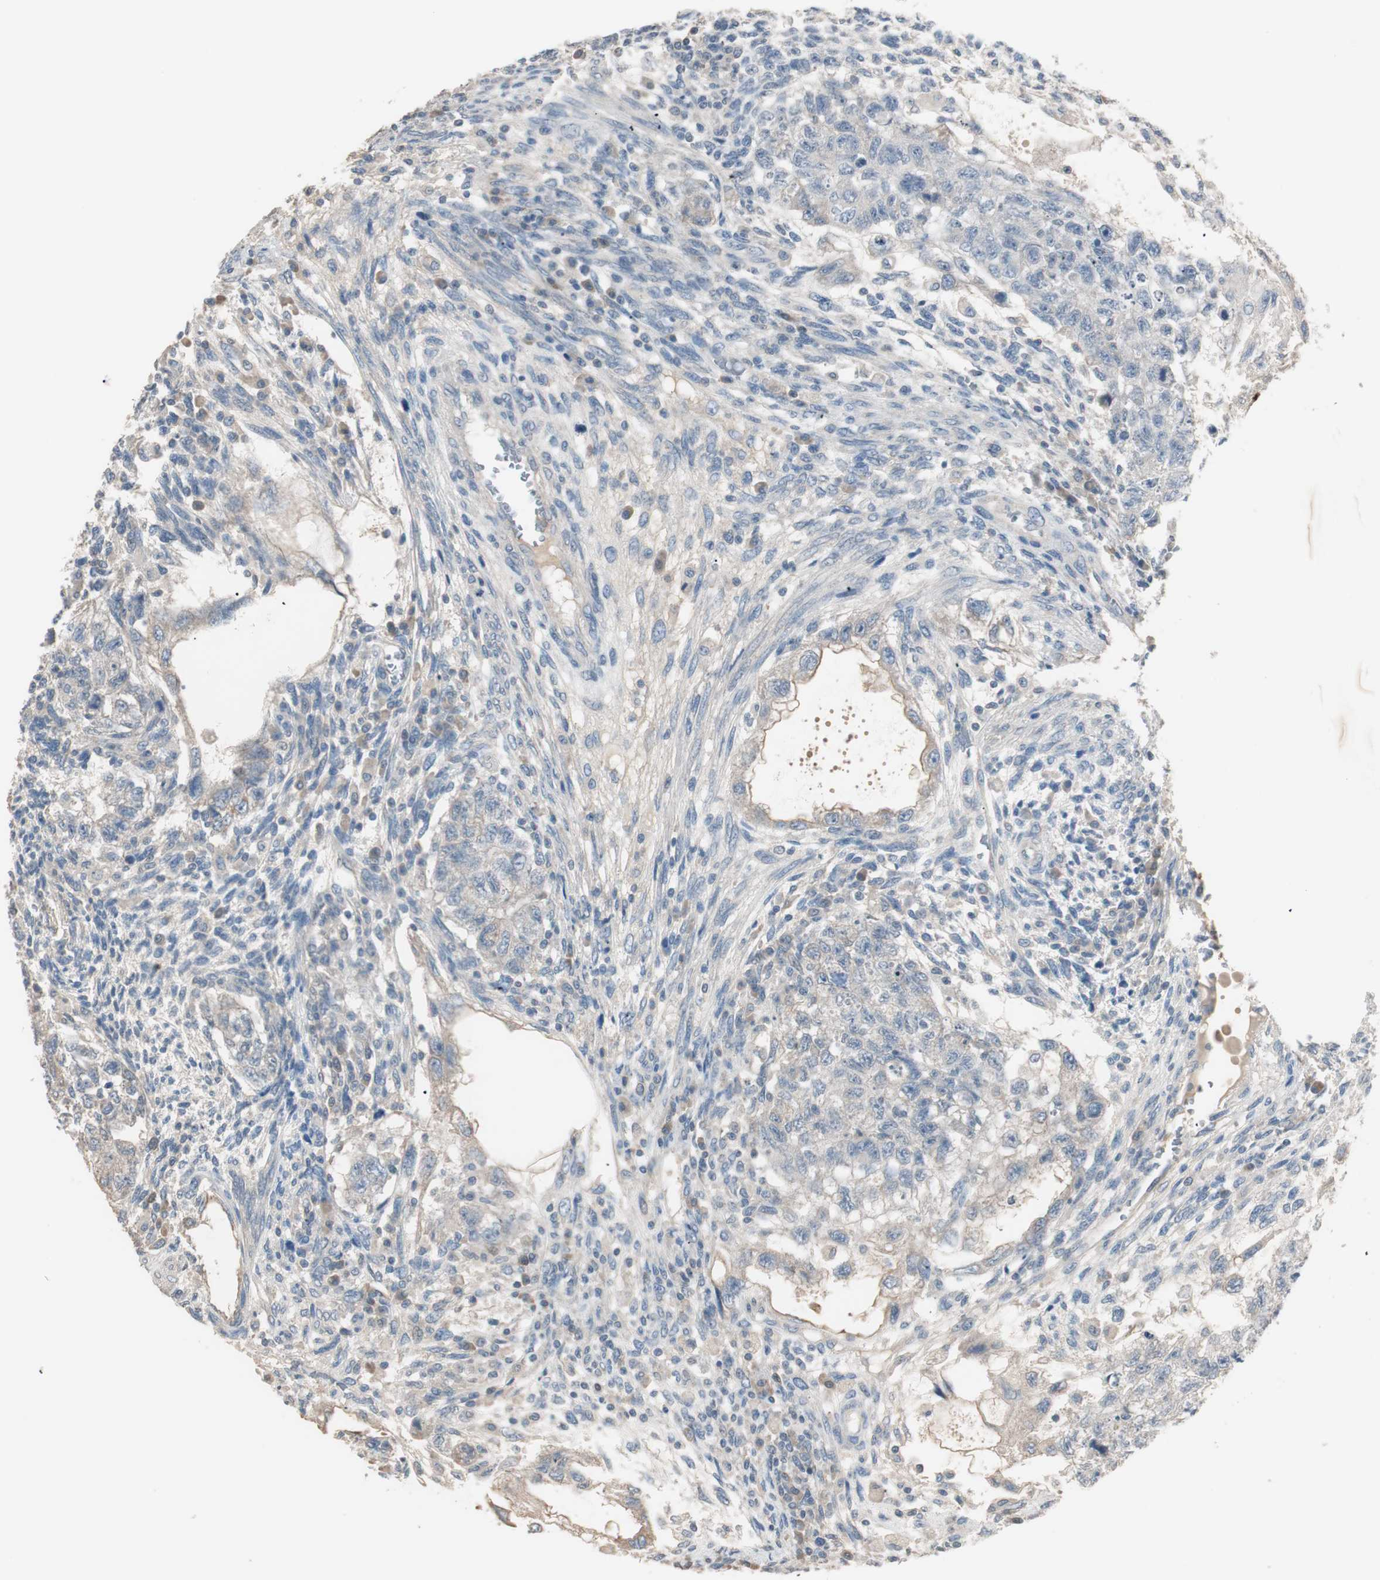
{"staining": {"intensity": "negative", "quantity": "none", "location": "none"}, "tissue": "testis cancer", "cell_type": "Tumor cells", "image_type": "cancer", "snomed": [{"axis": "morphology", "description": "Normal tissue, NOS"}, {"axis": "morphology", "description": "Carcinoma, Embryonal, NOS"}, {"axis": "topography", "description": "Testis"}], "caption": "This is an immunohistochemistry (IHC) histopathology image of human embryonal carcinoma (testis). There is no expression in tumor cells.", "gene": "KHK", "patient": {"sex": "male", "age": 36}}